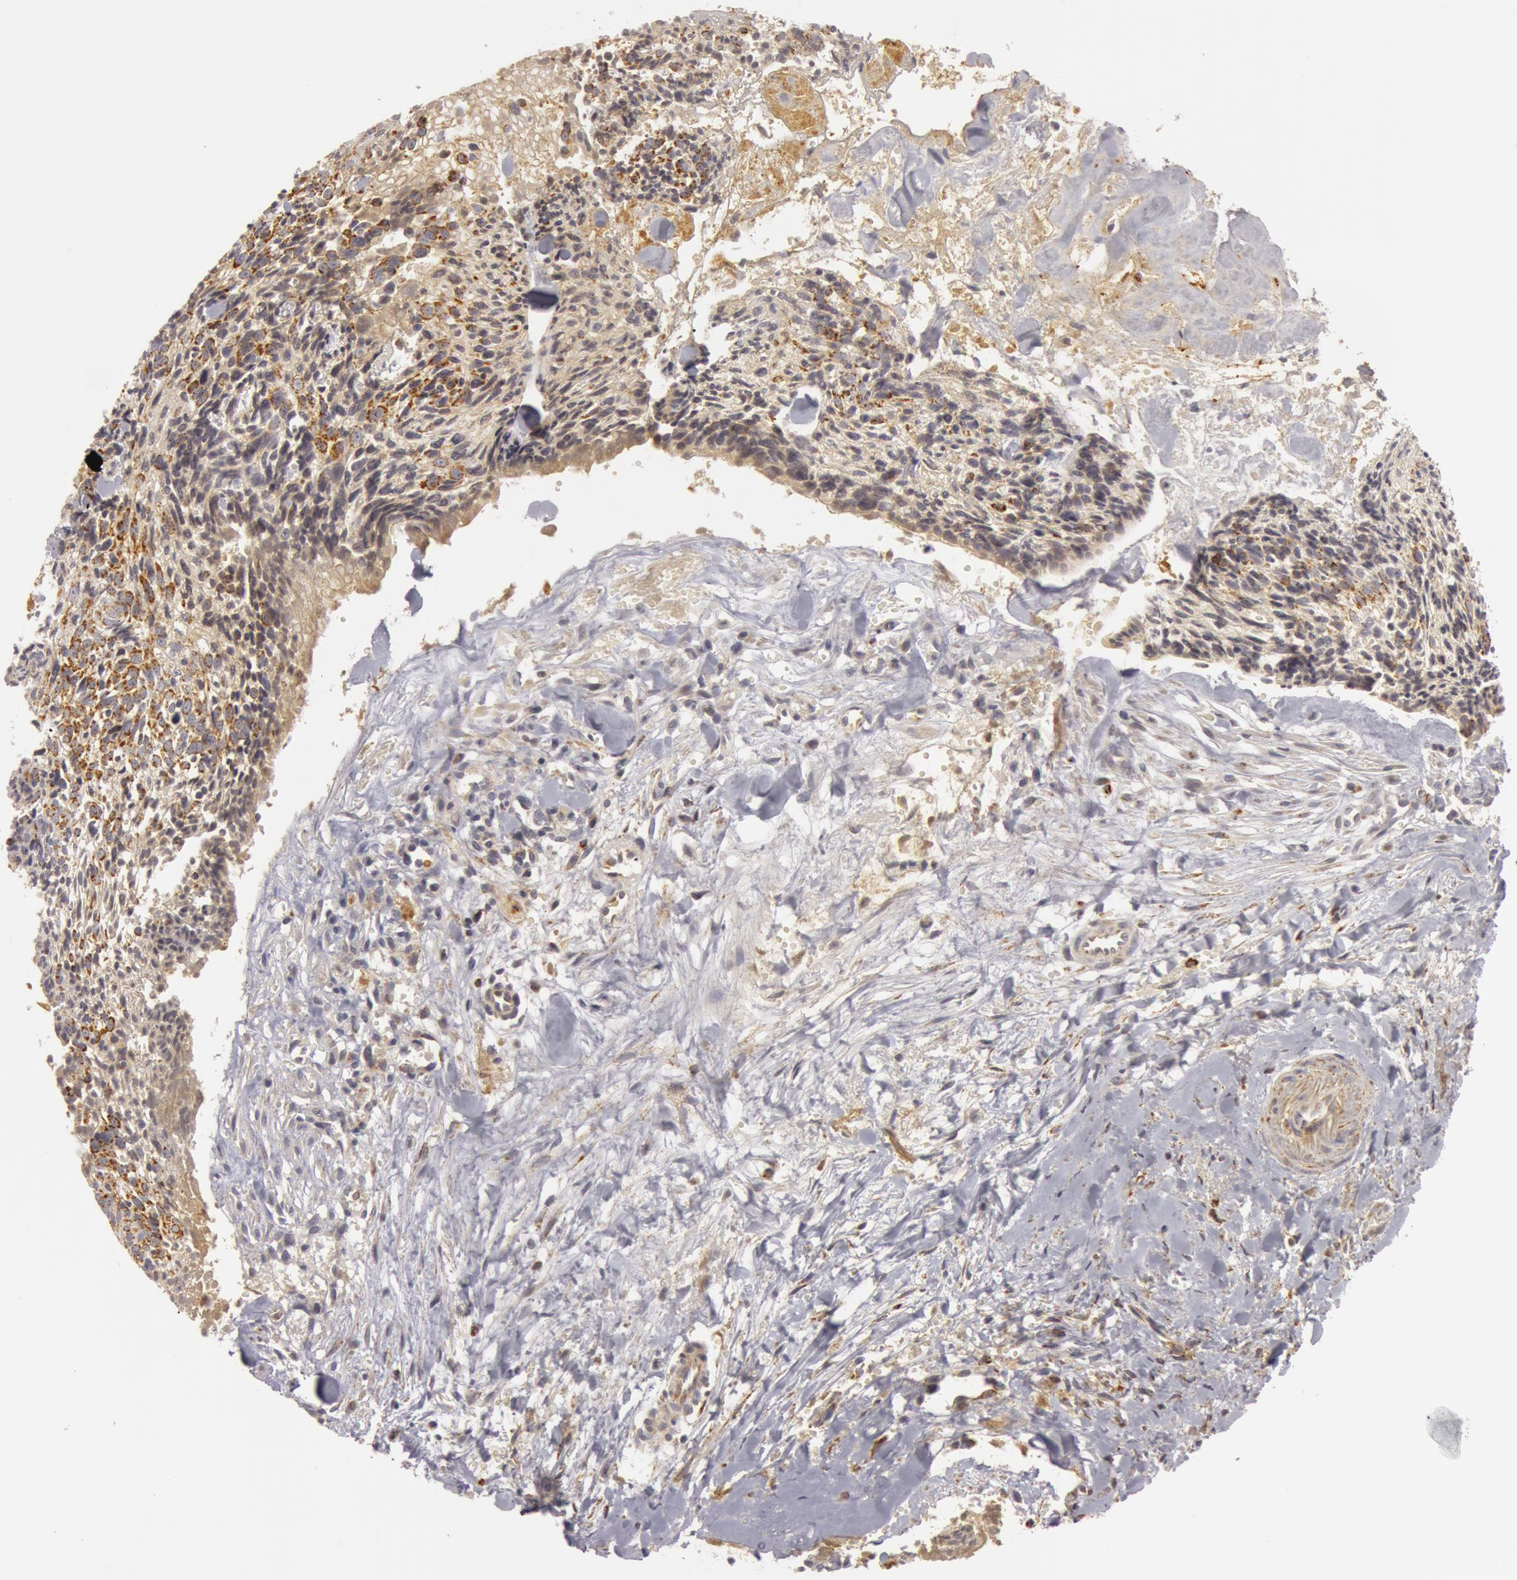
{"staining": {"intensity": "moderate", "quantity": ">75%", "location": "cytoplasmic/membranous"}, "tissue": "head and neck cancer", "cell_type": "Tumor cells", "image_type": "cancer", "snomed": [{"axis": "morphology", "description": "Squamous cell carcinoma, NOS"}, {"axis": "topography", "description": "Salivary gland"}, {"axis": "topography", "description": "Head-Neck"}], "caption": "Squamous cell carcinoma (head and neck) stained with immunohistochemistry exhibits moderate cytoplasmic/membranous positivity in about >75% of tumor cells.", "gene": "C7", "patient": {"sex": "male", "age": 70}}